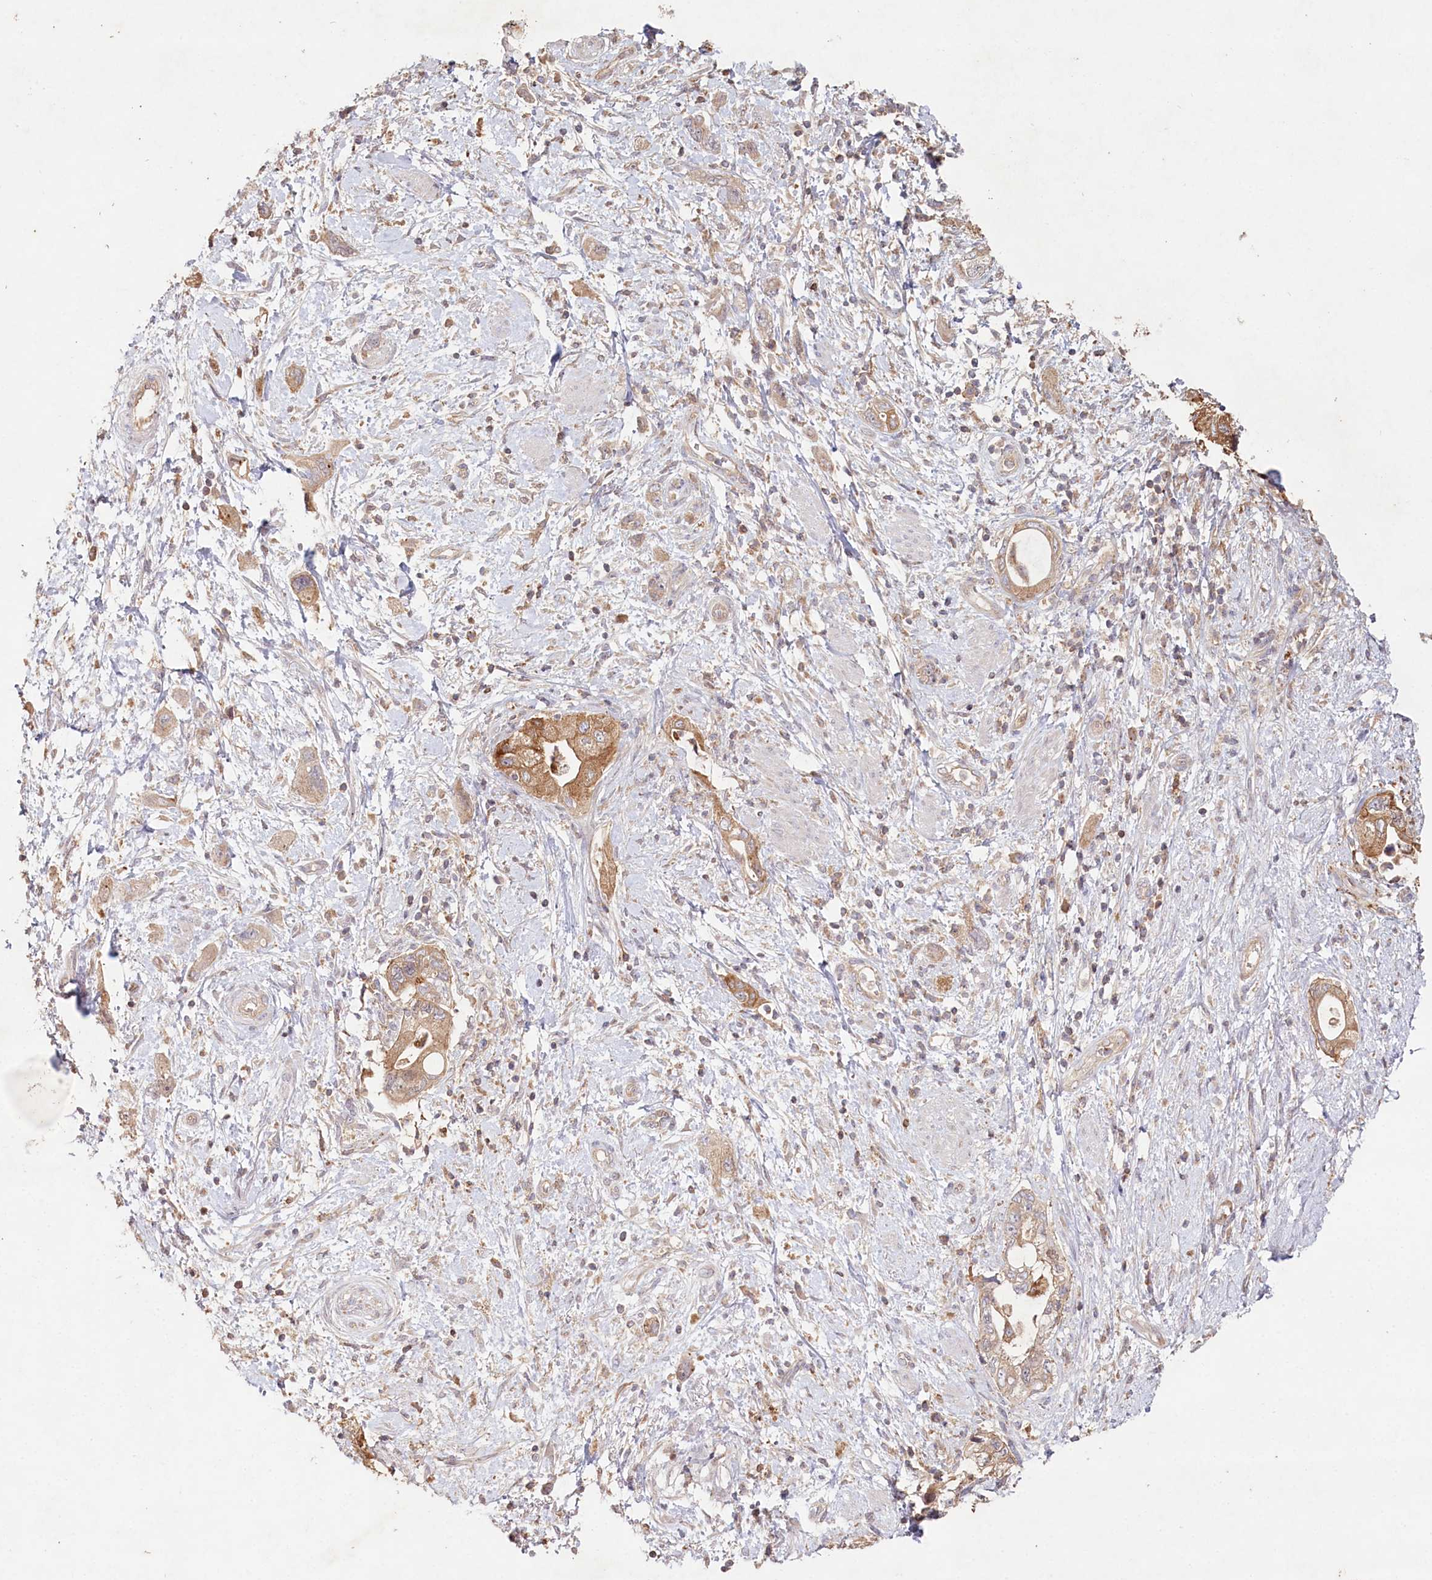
{"staining": {"intensity": "moderate", "quantity": ">75%", "location": "cytoplasmic/membranous"}, "tissue": "pancreatic cancer", "cell_type": "Tumor cells", "image_type": "cancer", "snomed": [{"axis": "morphology", "description": "Adenocarcinoma, NOS"}, {"axis": "topography", "description": "Pancreas"}], "caption": "Adenocarcinoma (pancreatic) stained for a protein displays moderate cytoplasmic/membranous positivity in tumor cells. (DAB (3,3'-diaminobenzidine) IHC, brown staining for protein, blue staining for nuclei).", "gene": "HAL", "patient": {"sex": "female", "age": 73}}